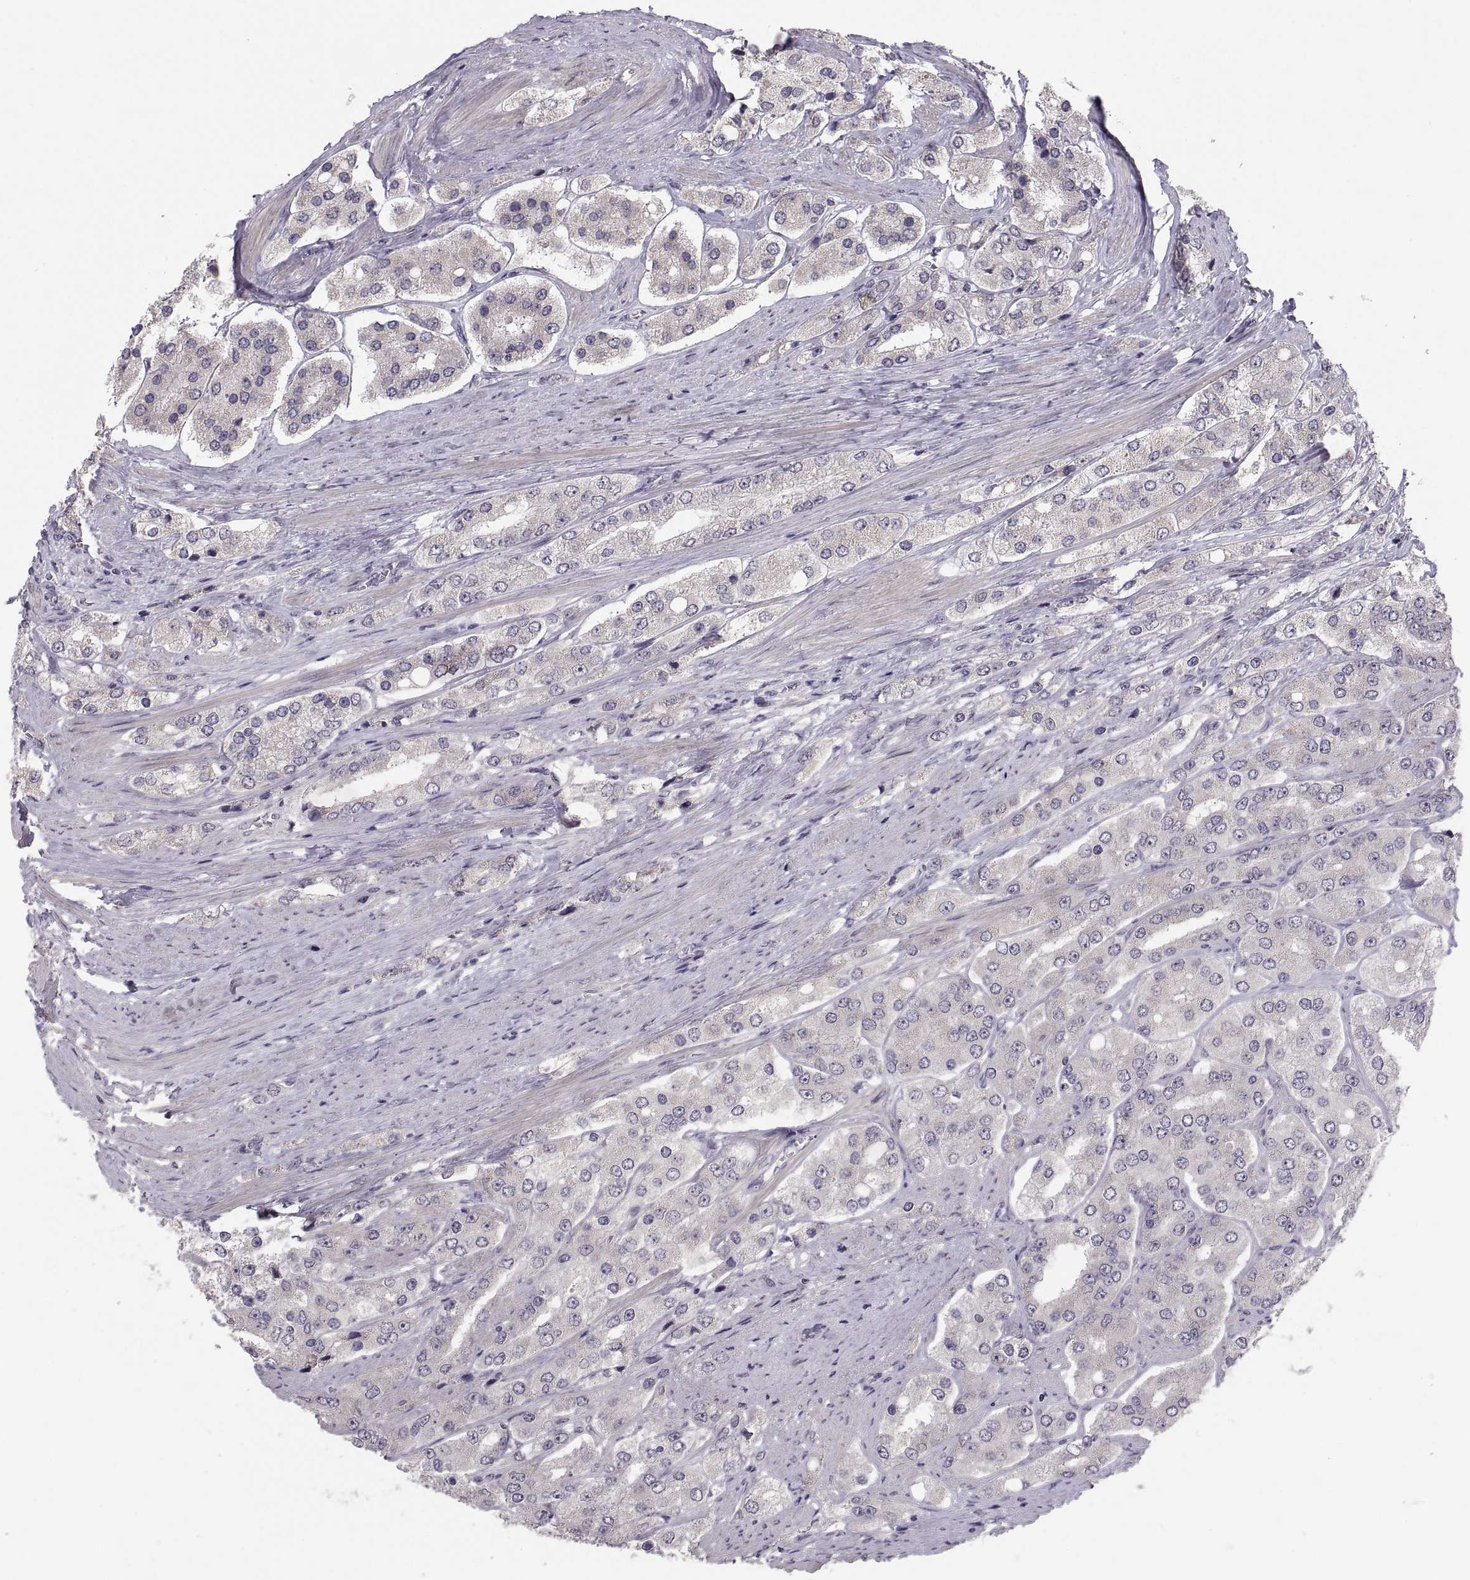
{"staining": {"intensity": "negative", "quantity": "none", "location": "none"}, "tissue": "prostate cancer", "cell_type": "Tumor cells", "image_type": "cancer", "snomed": [{"axis": "morphology", "description": "Adenocarcinoma, Low grade"}, {"axis": "topography", "description": "Prostate"}], "caption": "Immunohistochemistry (IHC) micrograph of neoplastic tissue: human prostate cancer (low-grade adenocarcinoma) stained with DAB (3,3'-diaminobenzidine) shows no significant protein positivity in tumor cells.", "gene": "PAX2", "patient": {"sex": "male", "age": 69}}